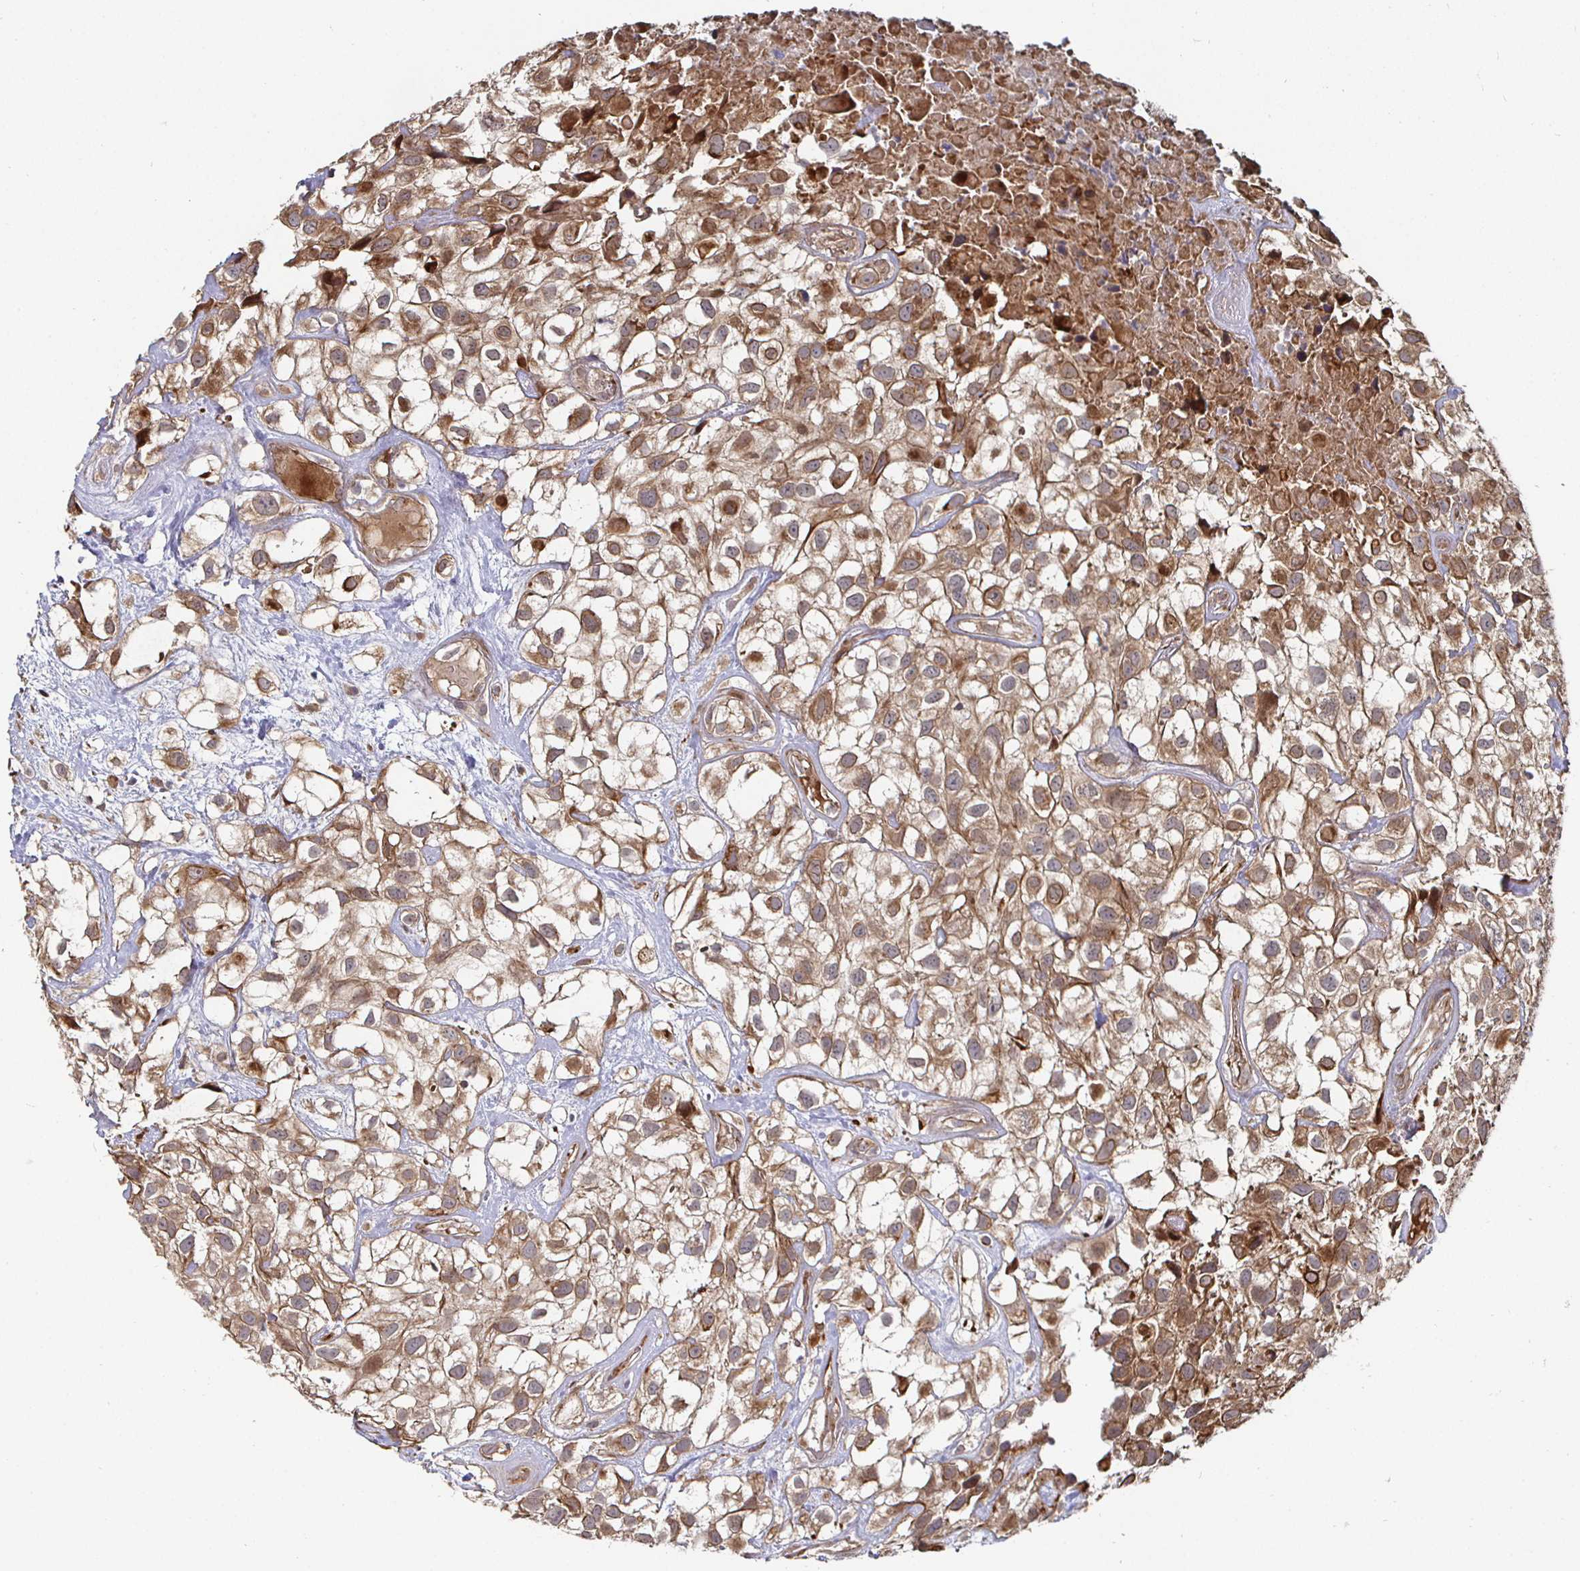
{"staining": {"intensity": "moderate", "quantity": ">75%", "location": "cytoplasmic/membranous"}, "tissue": "urothelial cancer", "cell_type": "Tumor cells", "image_type": "cancer", "snomed": [{"axis": "morphology", "description": "Urothelial carcinoma, High grade"}, {"axis": "topography", "description": "Urinary bladder"}], "caption": "This is a micrograph of immunohistochemistry (IHC) staining of urothelial carcinoma (high-grade), which shows moderate expression in the cytoplasmic/membranous of tumor cells.", "gene": "TBKBP1", "patient": {"sex": "male", "age": 56}}